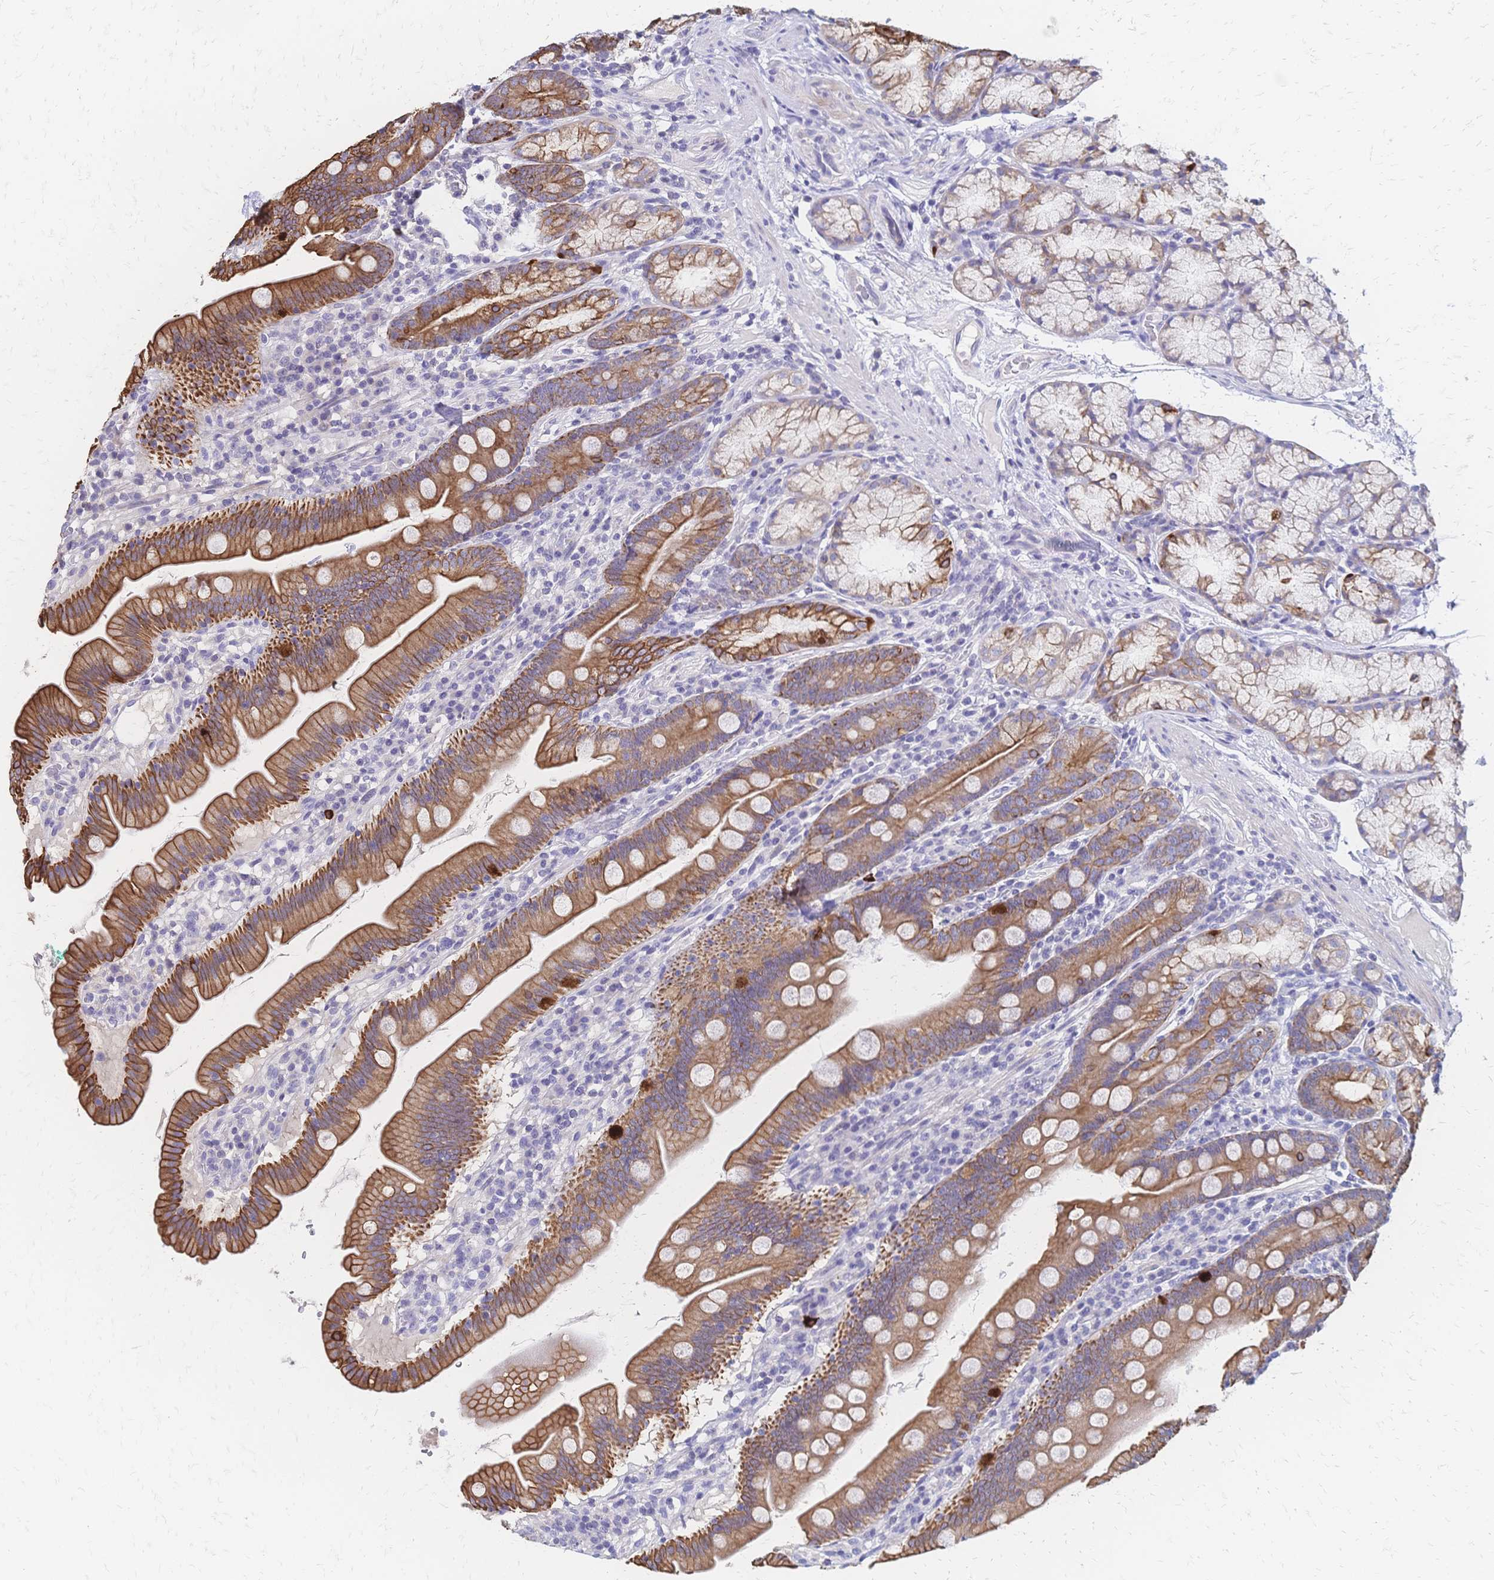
{"staining": {"intensity": "moderate", "quantity": ">75%", "location": "cytoplasmic/membranous"}, "tissue": "duodenum", "cell_type": "Glandular cells", "image_type": "normal", "snomed": [{"axis": "morphology", "description": "Normal tissue, NOS"}, {"axis": "topography", "description": "Duodenum"}], "caption": "Immunohistochemical staining of unremarkable human duodenum demonstrates moderate cytoplasmic/membranous protein expression in about >75% of glandular cells.", "gene": "DTNB", "patient": {"sex": "female", "age": 67}}